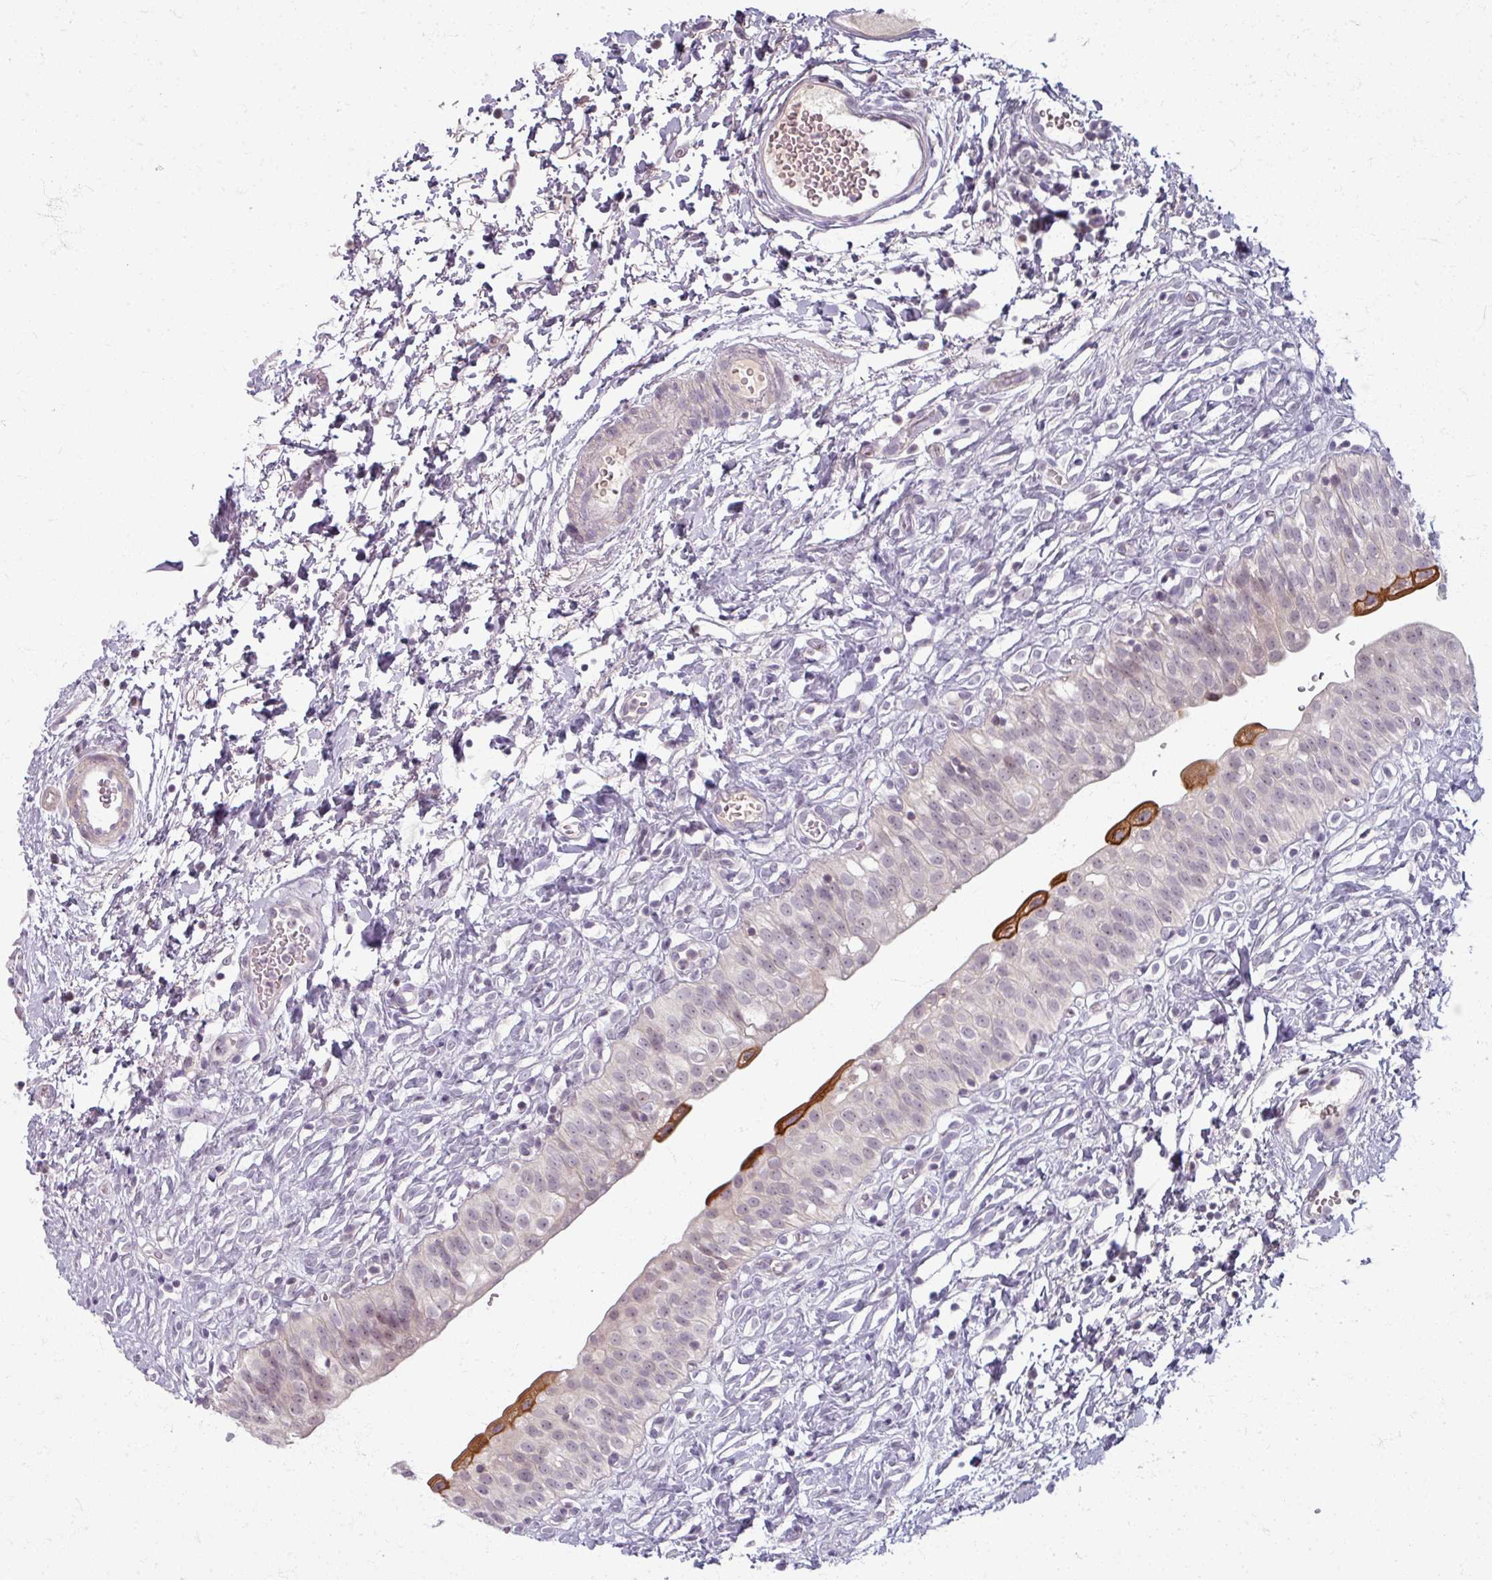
{"staining": {"intensity": "strong", "quantity": "<25%", "location": "cytoplasmic/membranous"}, "tissue": "urinary bladder", "cell_type": "Urothelial cells", "image_type": "normal", "snomed": [{"axis": "morphology", "description": "Normal tissue, NOS"}, {"axis": "topography", "description": "Urinary bladder"}], "caption": "Urothelial cells exhibit strong cytoplasmic/membranous positivity in approximately <25% of cells in benign urinary bladder.", "gene": "TTLL7", "patient": {"sex": "male", "age": 51}}